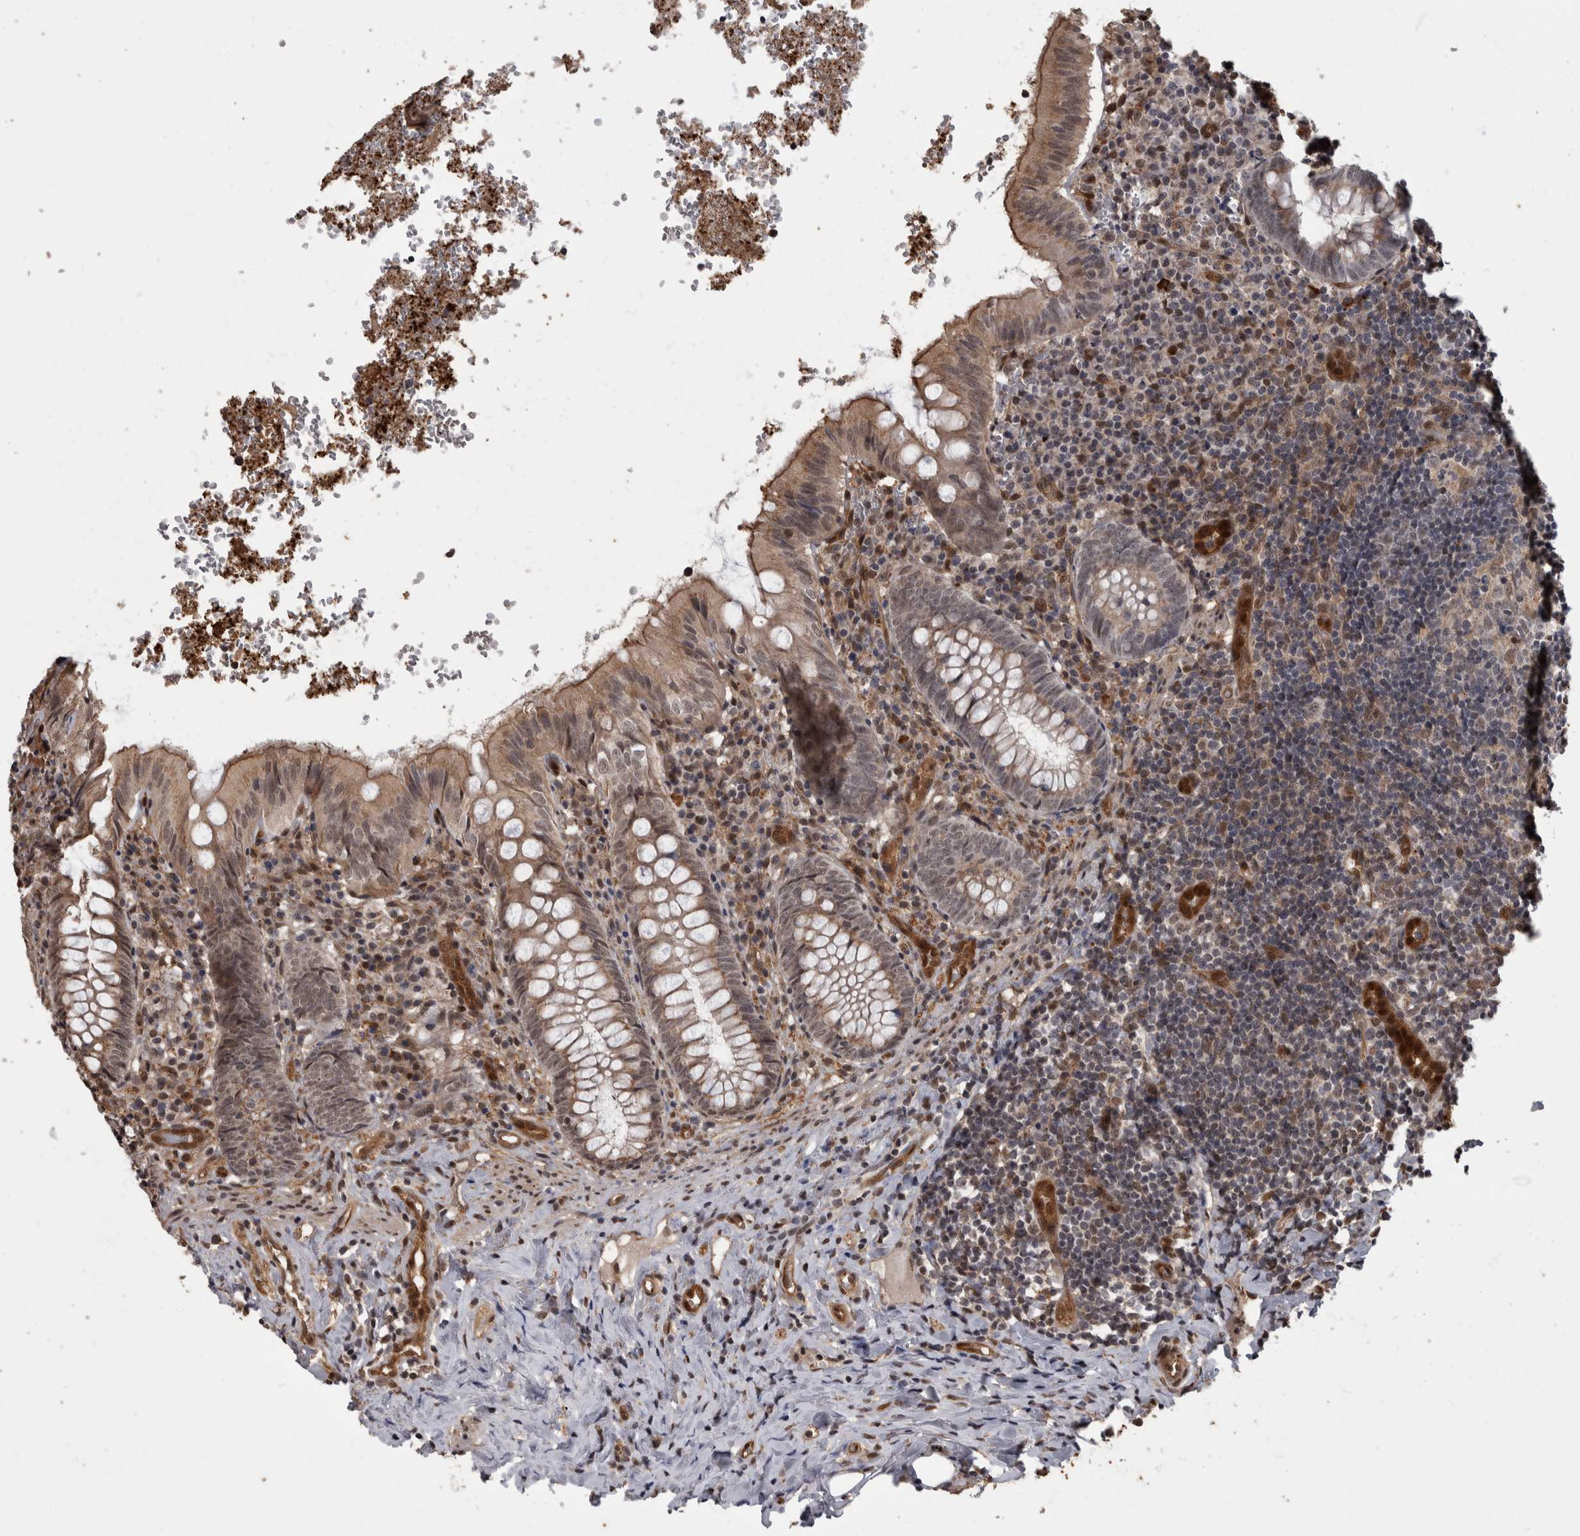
{"staining": {"intensity": "moderate", "quantity": "<25%", "location": "cytoplasmic/membranous,nuclear"}, "tissue": "appendix", "cell_type": "Glandular cells", "image_type": "normal", "snomed": [{"axis": "morphology", "description": "Normal tissue, NOS"}, {"axis": "topography", "description": "Appendix"}], "caption": "The micrograph exhibits a brown stain indicating the presence of a protein in the cytoplasmic/membranous,nuclear of glandular cells in appendix.", "gene": "AKT3", "patient": {"sex": "male", "age": 8}}